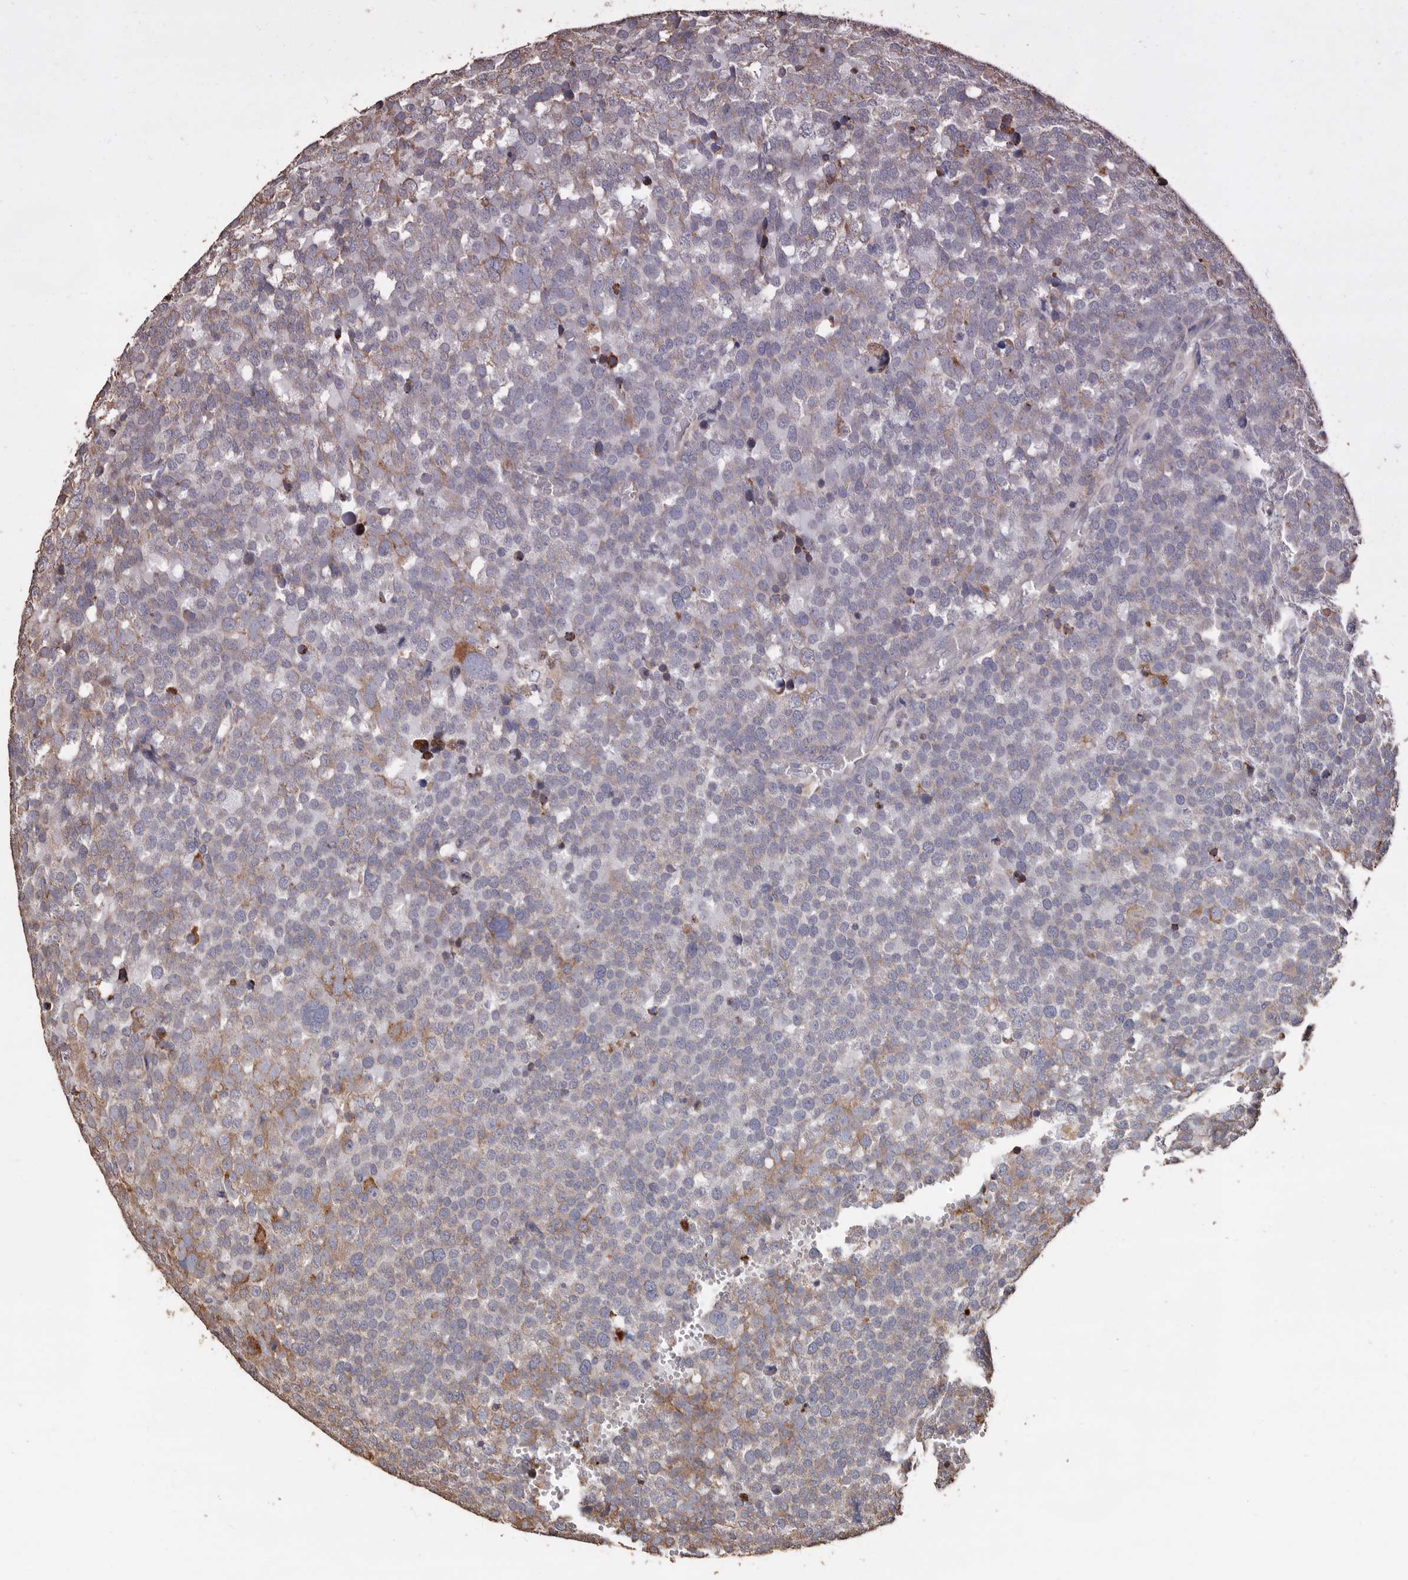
{"staining": {"intensity": "moderate", "quantity": "<25%", "location": "cytoplasmic/membranous"}, "tissue": "testis cancer", "cell_type": "Tumor cells", "image_type": "cancer", "snomed": [{"axis": "morphology", "description": "Seminoma, NOS"}, {"axis": "topography", "description": "Testis"}], "caption": "Moderate cytoplasmic/membranous protein positivity is identified in approximately <25% of tumor cells in testis seminoma.", "gene": "OSGIN2", "patient": {"sex": "male", "age": 71}}